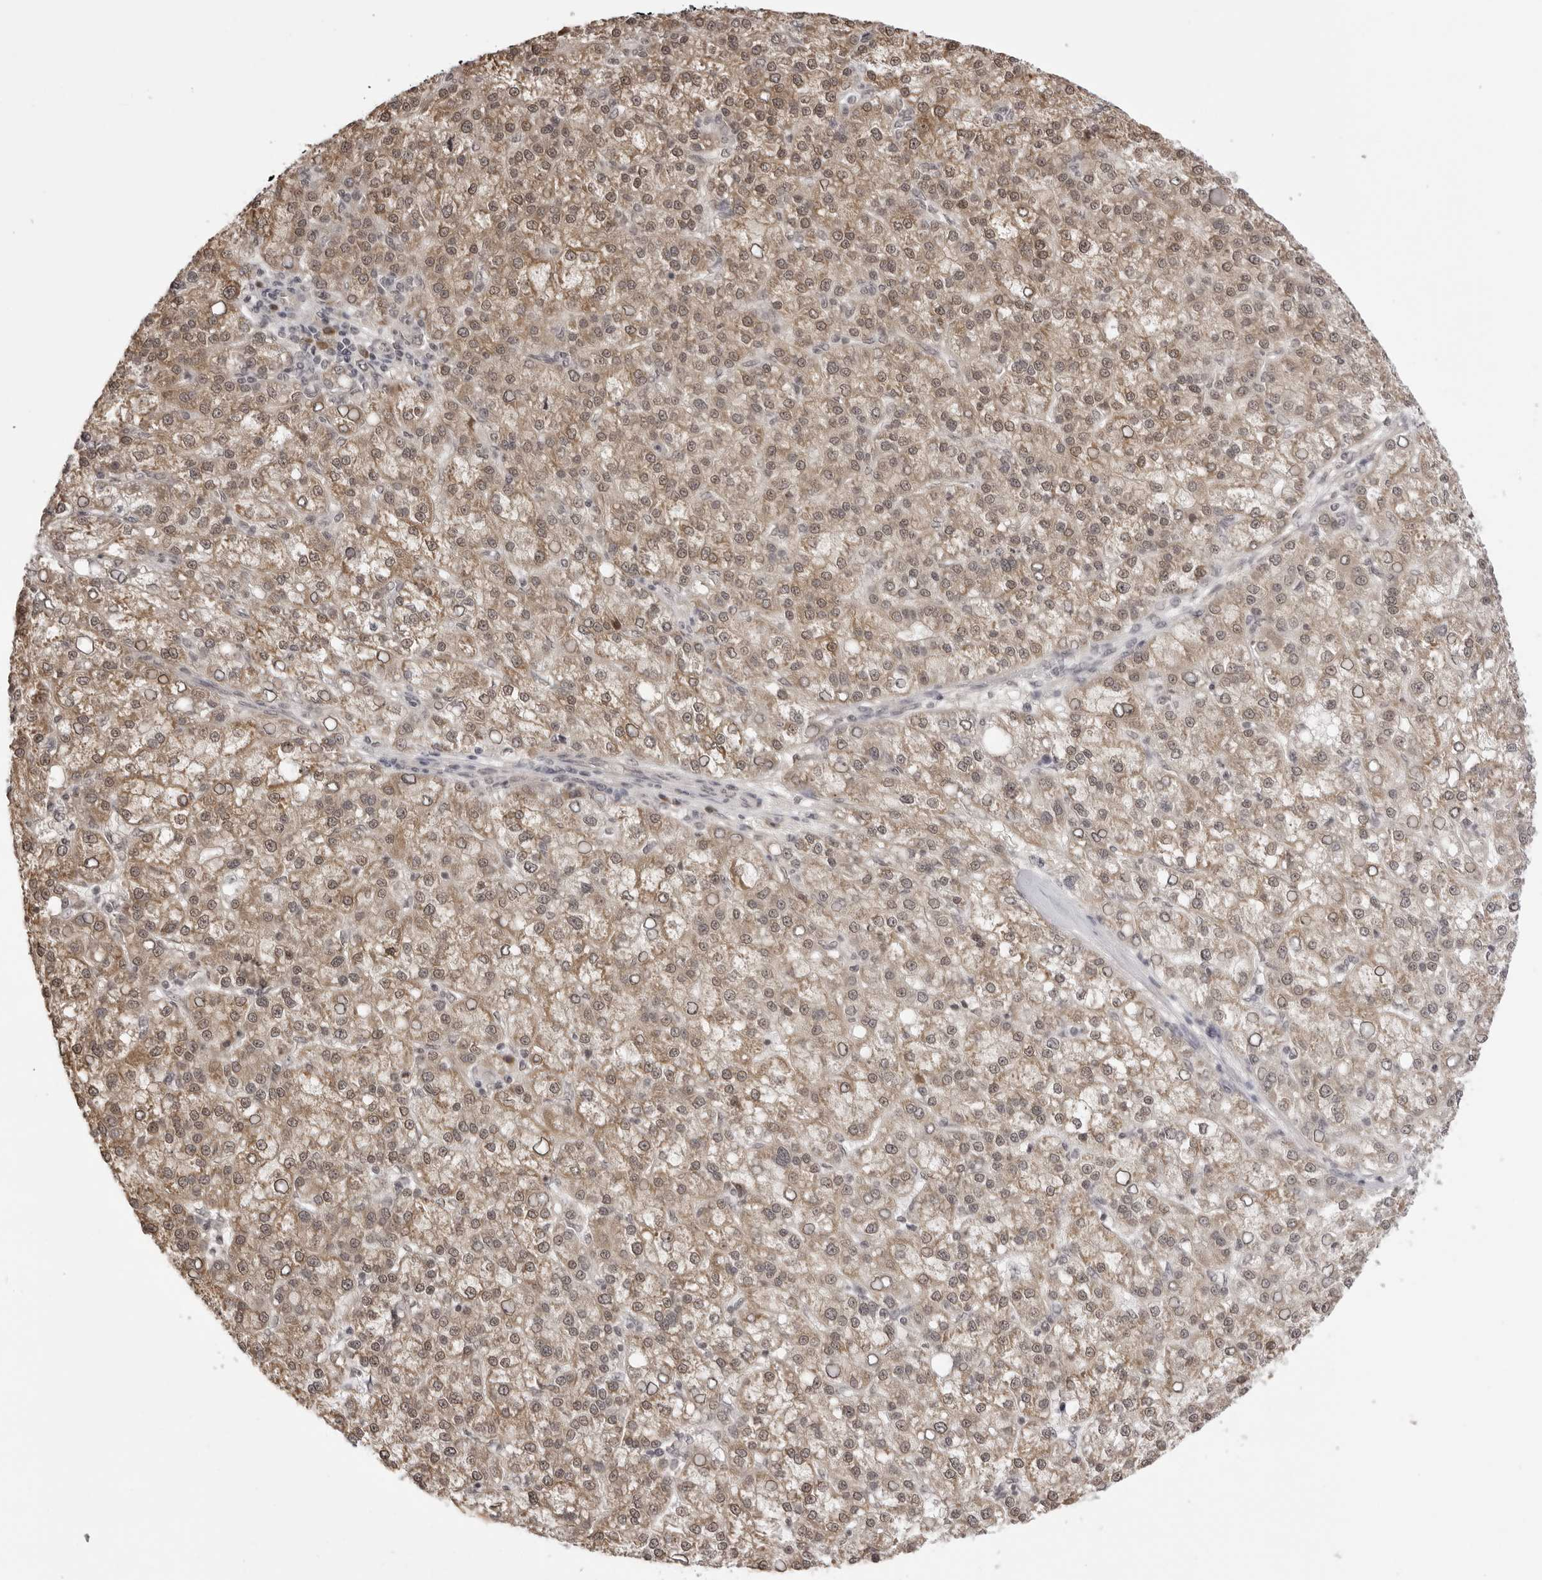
{"staining": {"intensity": "moderate", "quantity": ">75%", "location": "cytoplasmic/membranous"}, "tissue": "liver cancer", "cell_type": "Tumor cells", "image_type": "cancer", "snomed": [{"axis": "morphology", "description": "Carcinoma, Hepatocellular, NOS"}, {"axis": "topography", "description": "Liver"}], "caption": "Protein expression analysis of human liver cancer reveals moderate cytoplasmic/membranous expression in about >75% of tumor cells.", "gene": "ZC3H11A", "patient": {"sex": "female", "age": 58}}